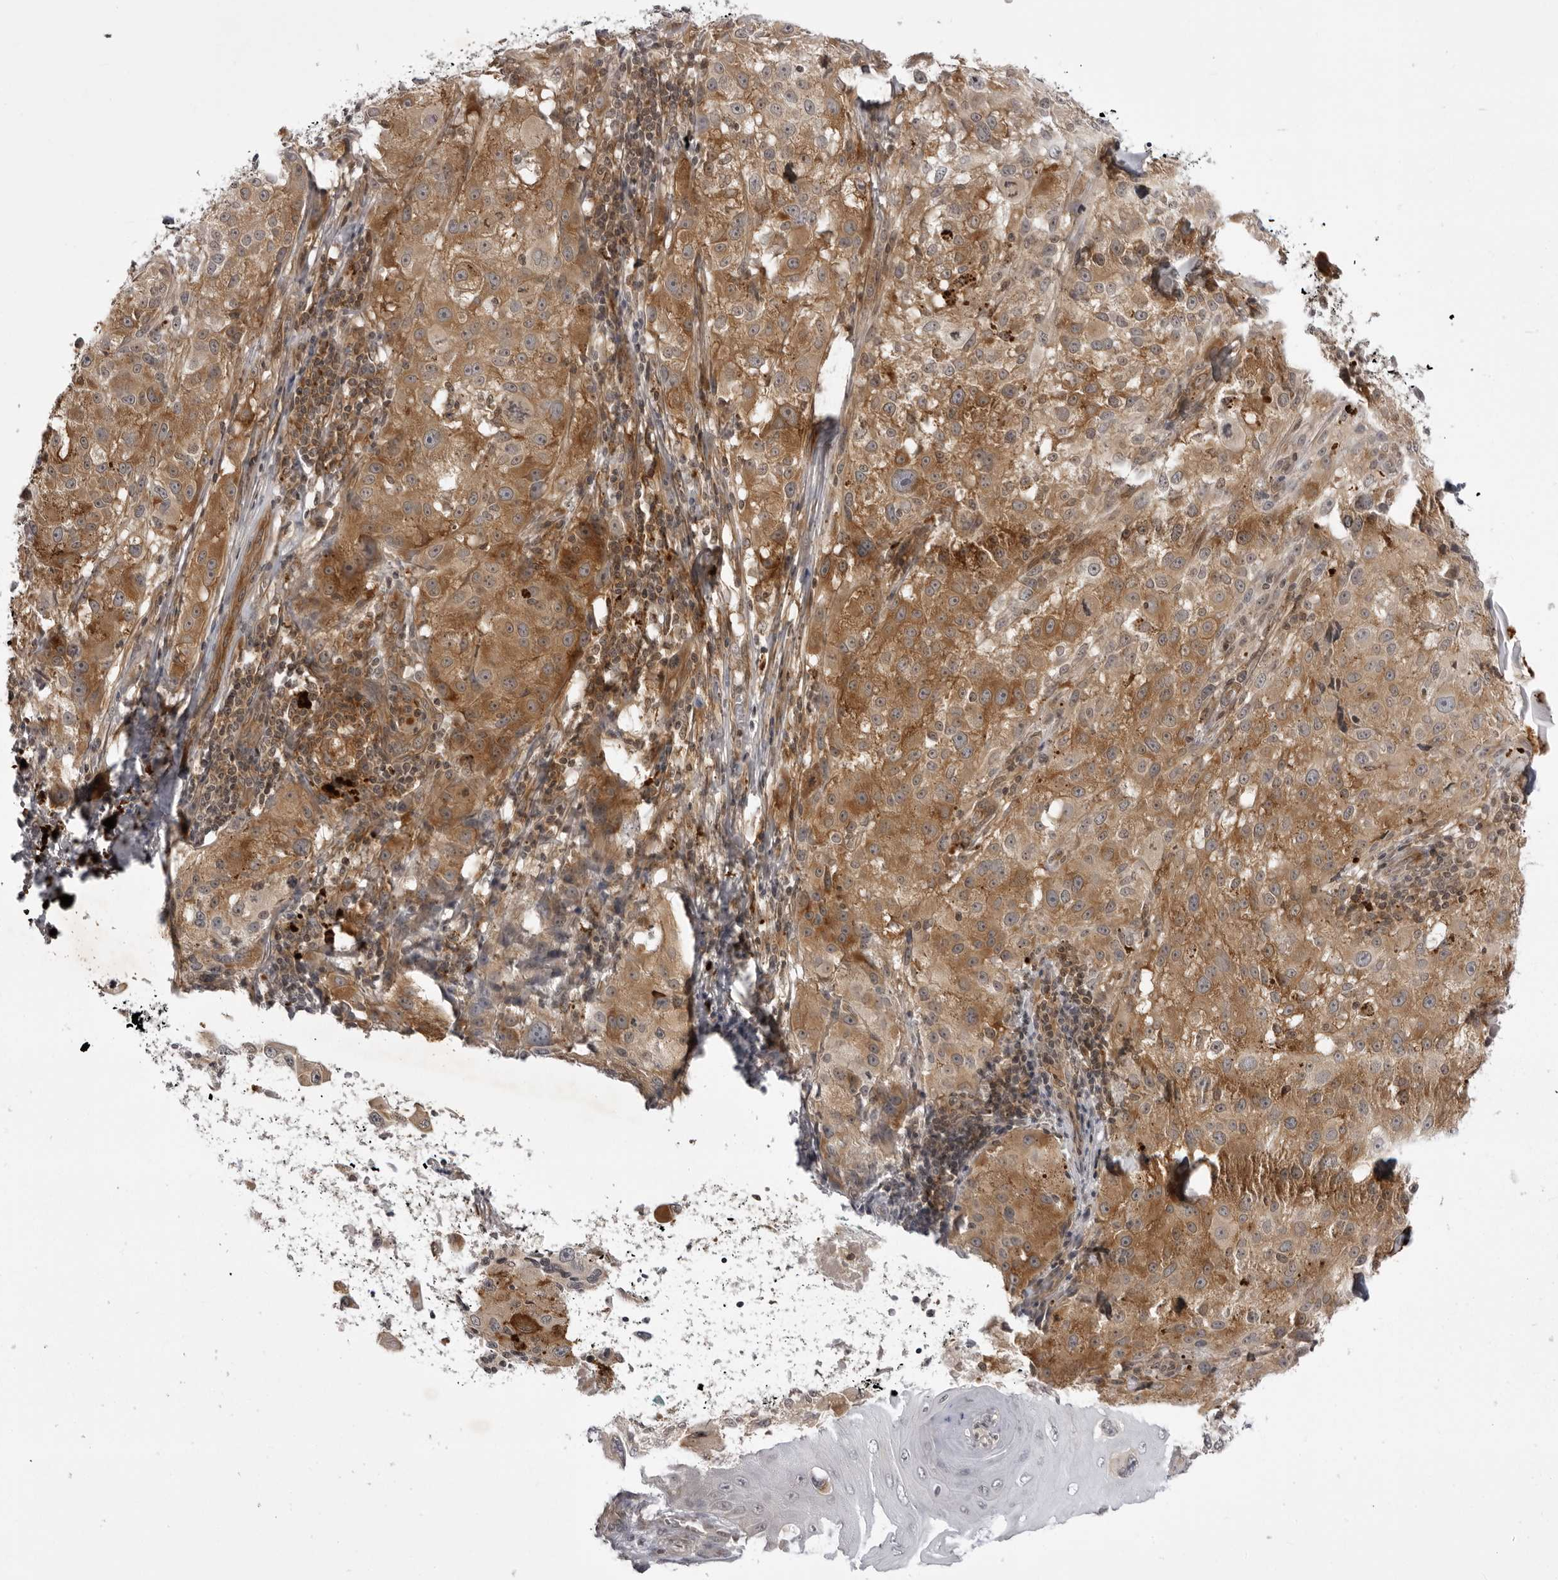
{"staining": {"intensity": "moderate", "quantity": ">75%", "location": "cytoplasmic/membranous"}, "tissue": "melanoma", "cell_type": "Tumor cells", "image_type": "cancer", "snomed": [{"axis": "morphology", "description": "Malignant melanoma, NOS"}, {"axis": "topography", "description": "Skin"}], "caption": "Immunohistochemistry histopathology image of neoplastic tissue: human malignant melanoma stained using IHC demonstrates medium levels of moderate protein expression localized specifically in the cytoplasmic/membranous of tumor cells, appearing as a cytoplasmic/membranous brown color.", "gene": "USP43", "patient": {"sex": "female", "age": 73}}